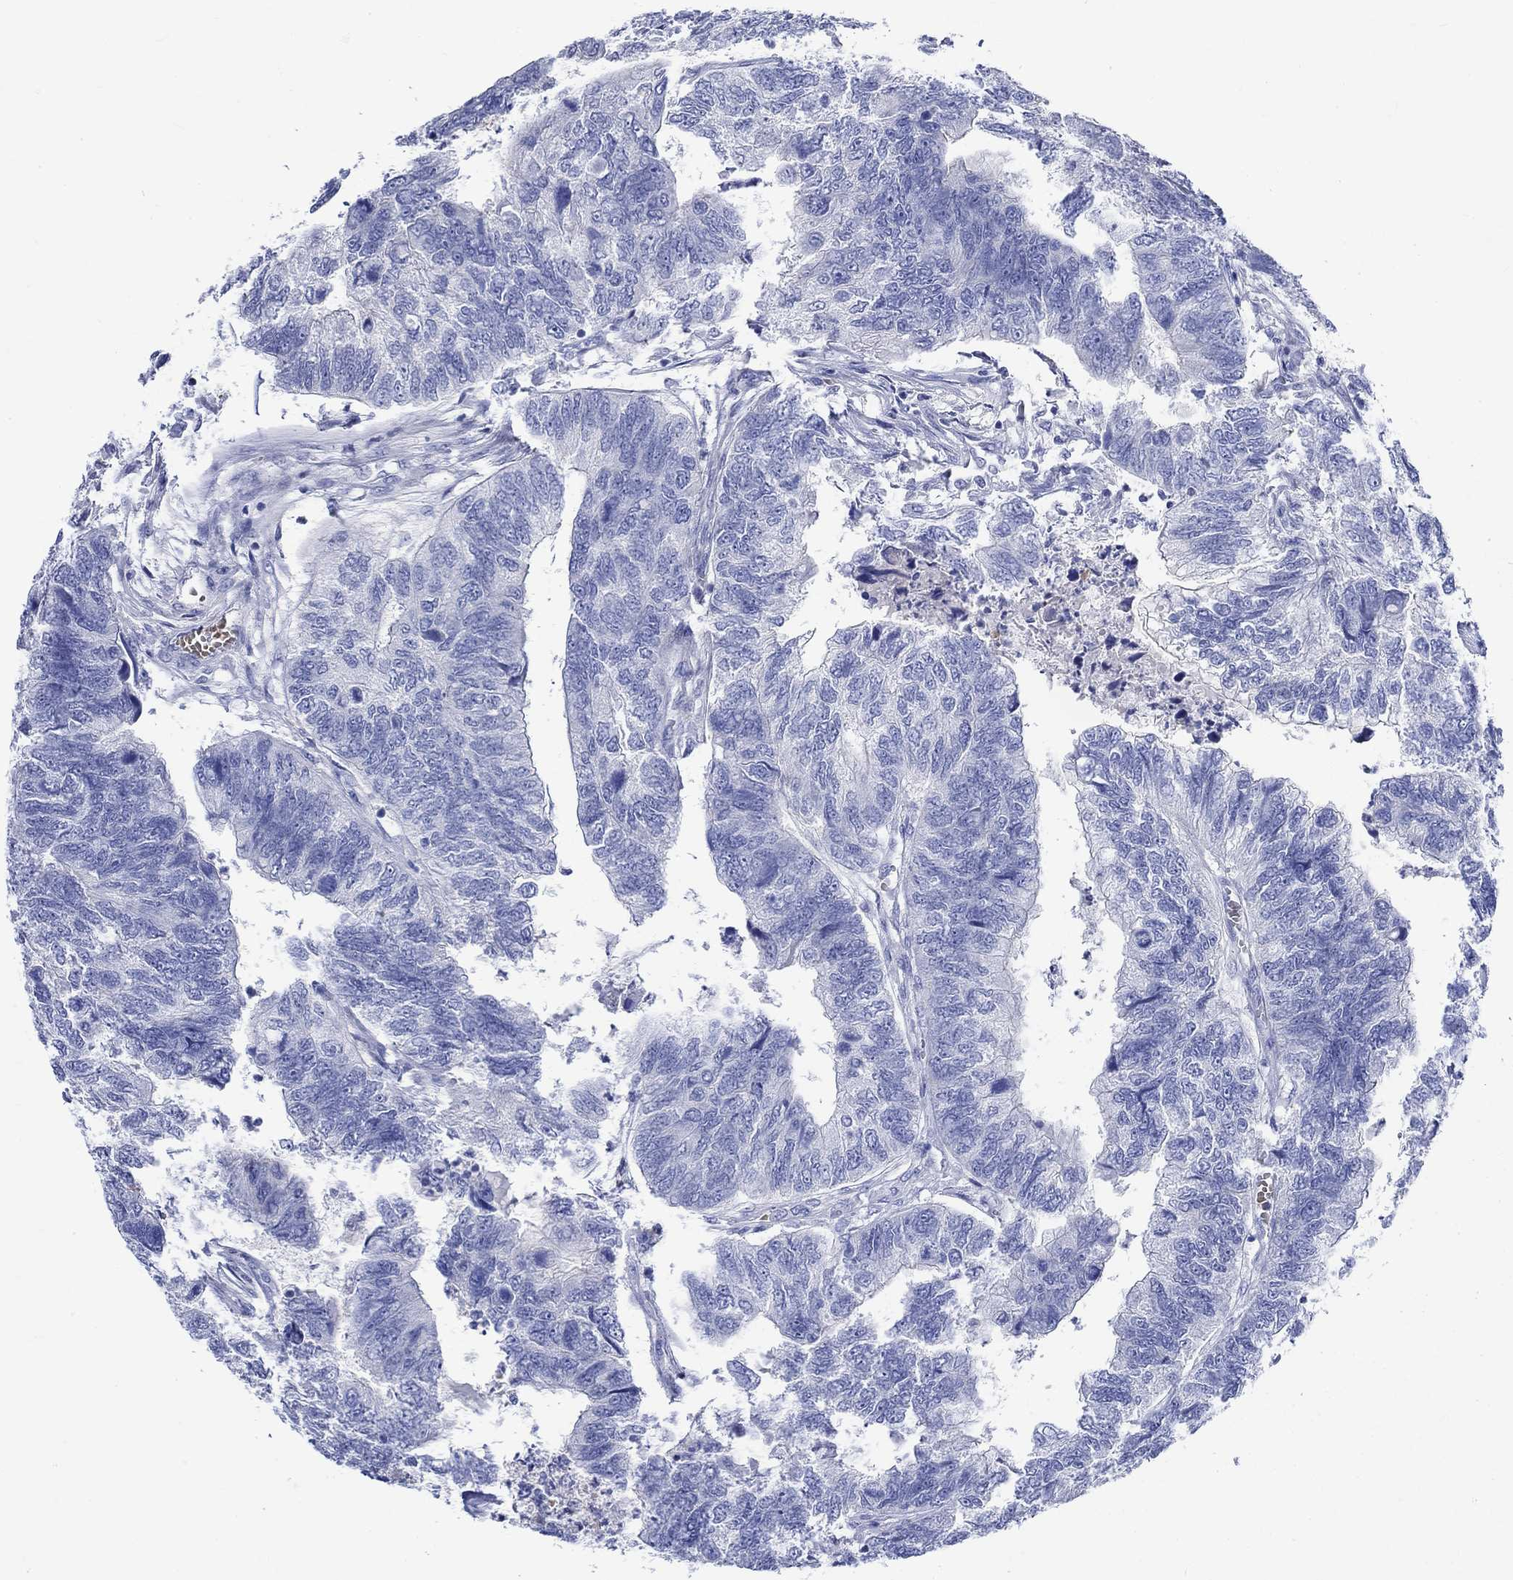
{"staining": {"intensity": "negative", "quantity": "none", "location": "none"}, "tissue": "colorectal cancer", "cell_type": "Tumor cells", "image_type": "cancer", "snomed": [{"axis": "morphology", "description": "Adenocarcinoma, NOS"}, {"axis": "topography", "description": "Colon"}], "caption": "Immunohistochemistry (IHC) photomicrograph of colorectal cancer stained for a protein (brown), which exhibits no staining in tumor cells.", "gene": "NRIP3", "patient": {"sex": "female", "age": 67}}